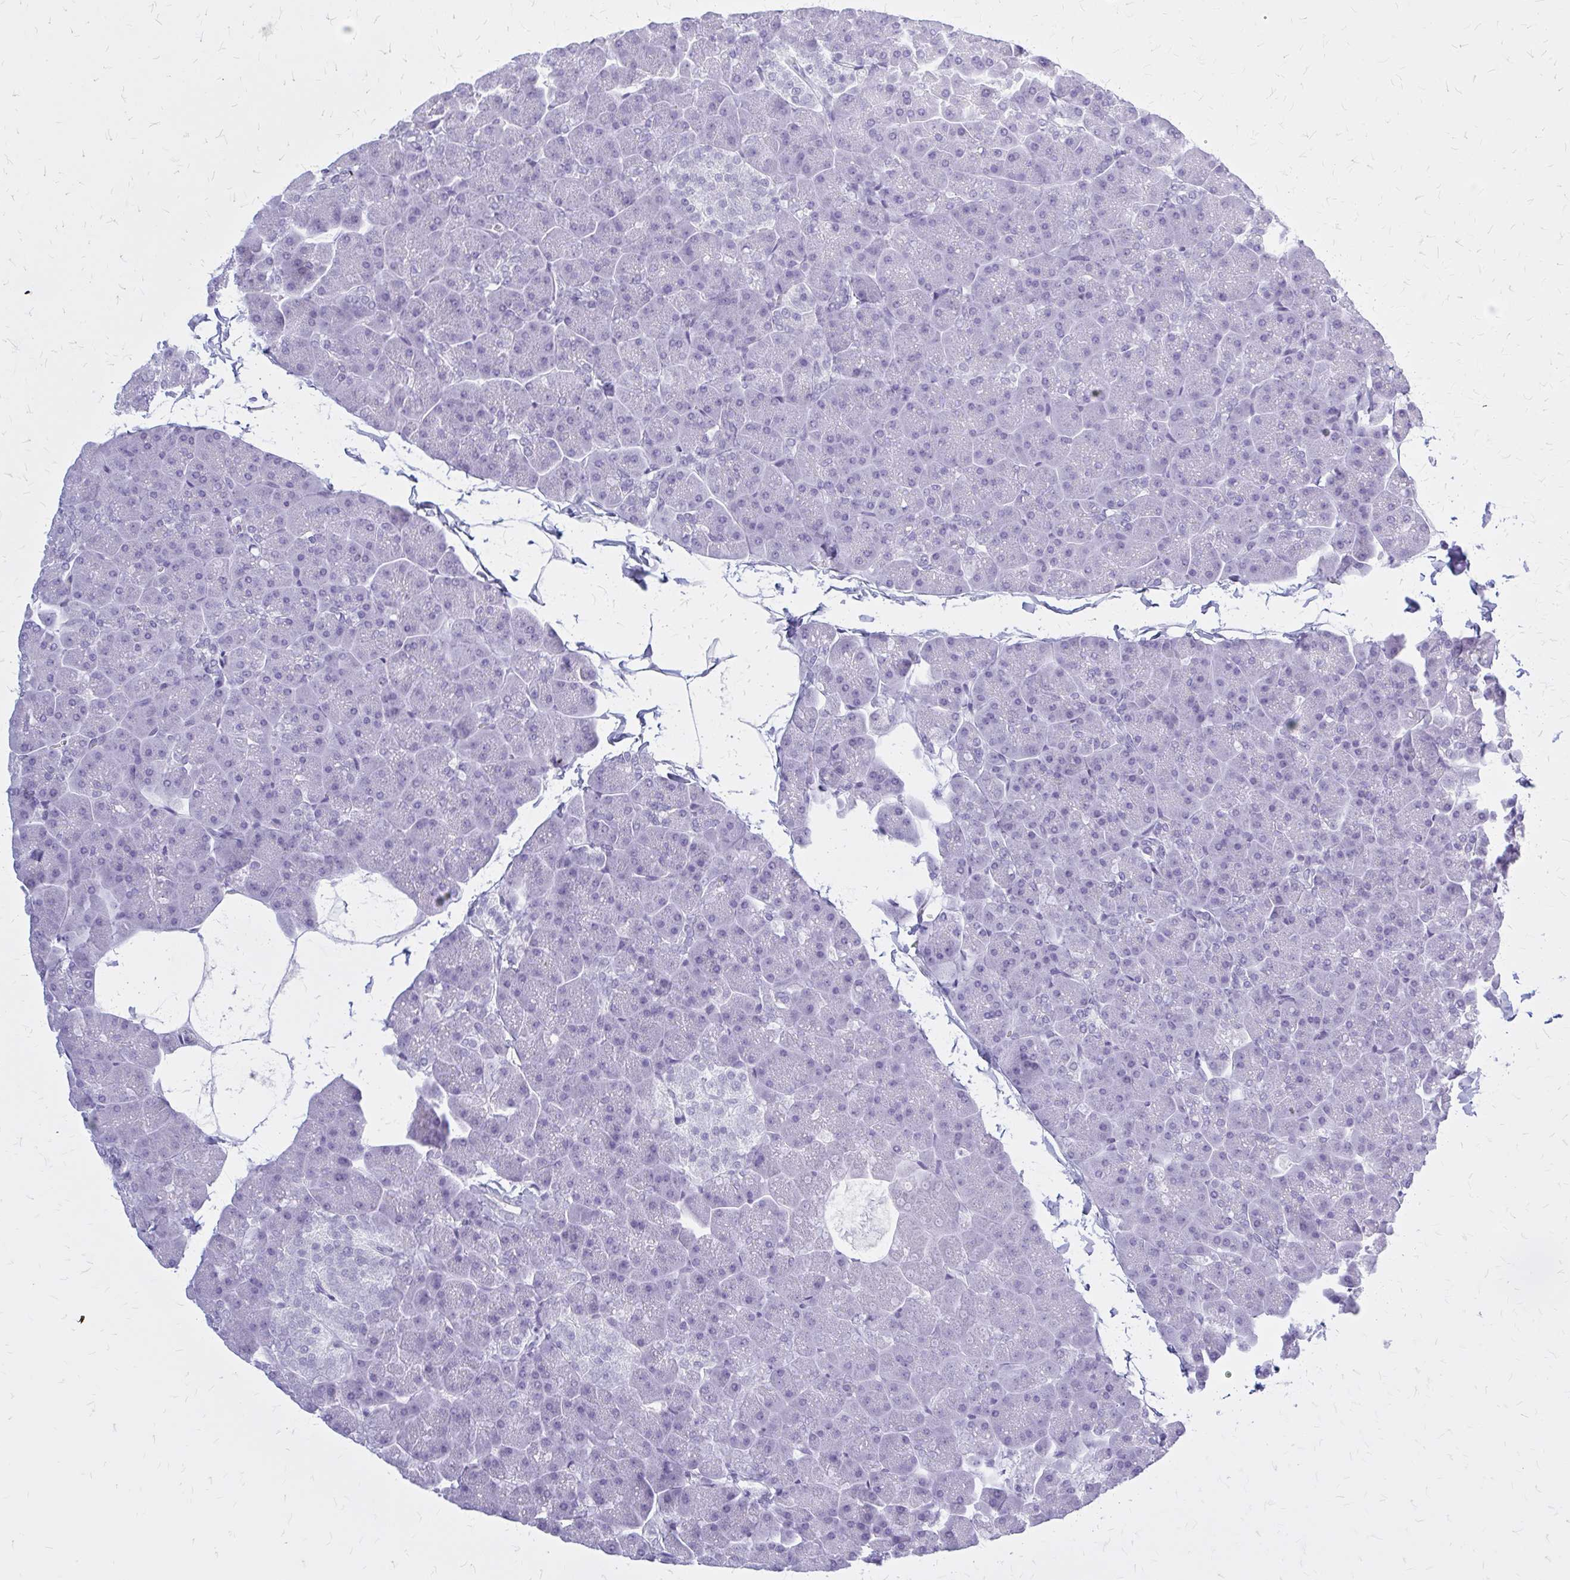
{"staining": {"intensity": "negative", "quantity": "none", "location": "none"}, "tissue": "pancreas", "cell_type": "Exocrine glandular cells", "image_type": "normal", "snomed": [{"axis": "morphology", "description": "Normal tissue, NOS"}, {"axis": "topography", "description": "Pancreas"}], "caption": "Image shows no protein positivity in exocrine glandular cells of unremarkable pancreas. Nuclei are stained in blue.", "gene": "KLHDC7A", "patient": {"sex": "male", "age": 35}}